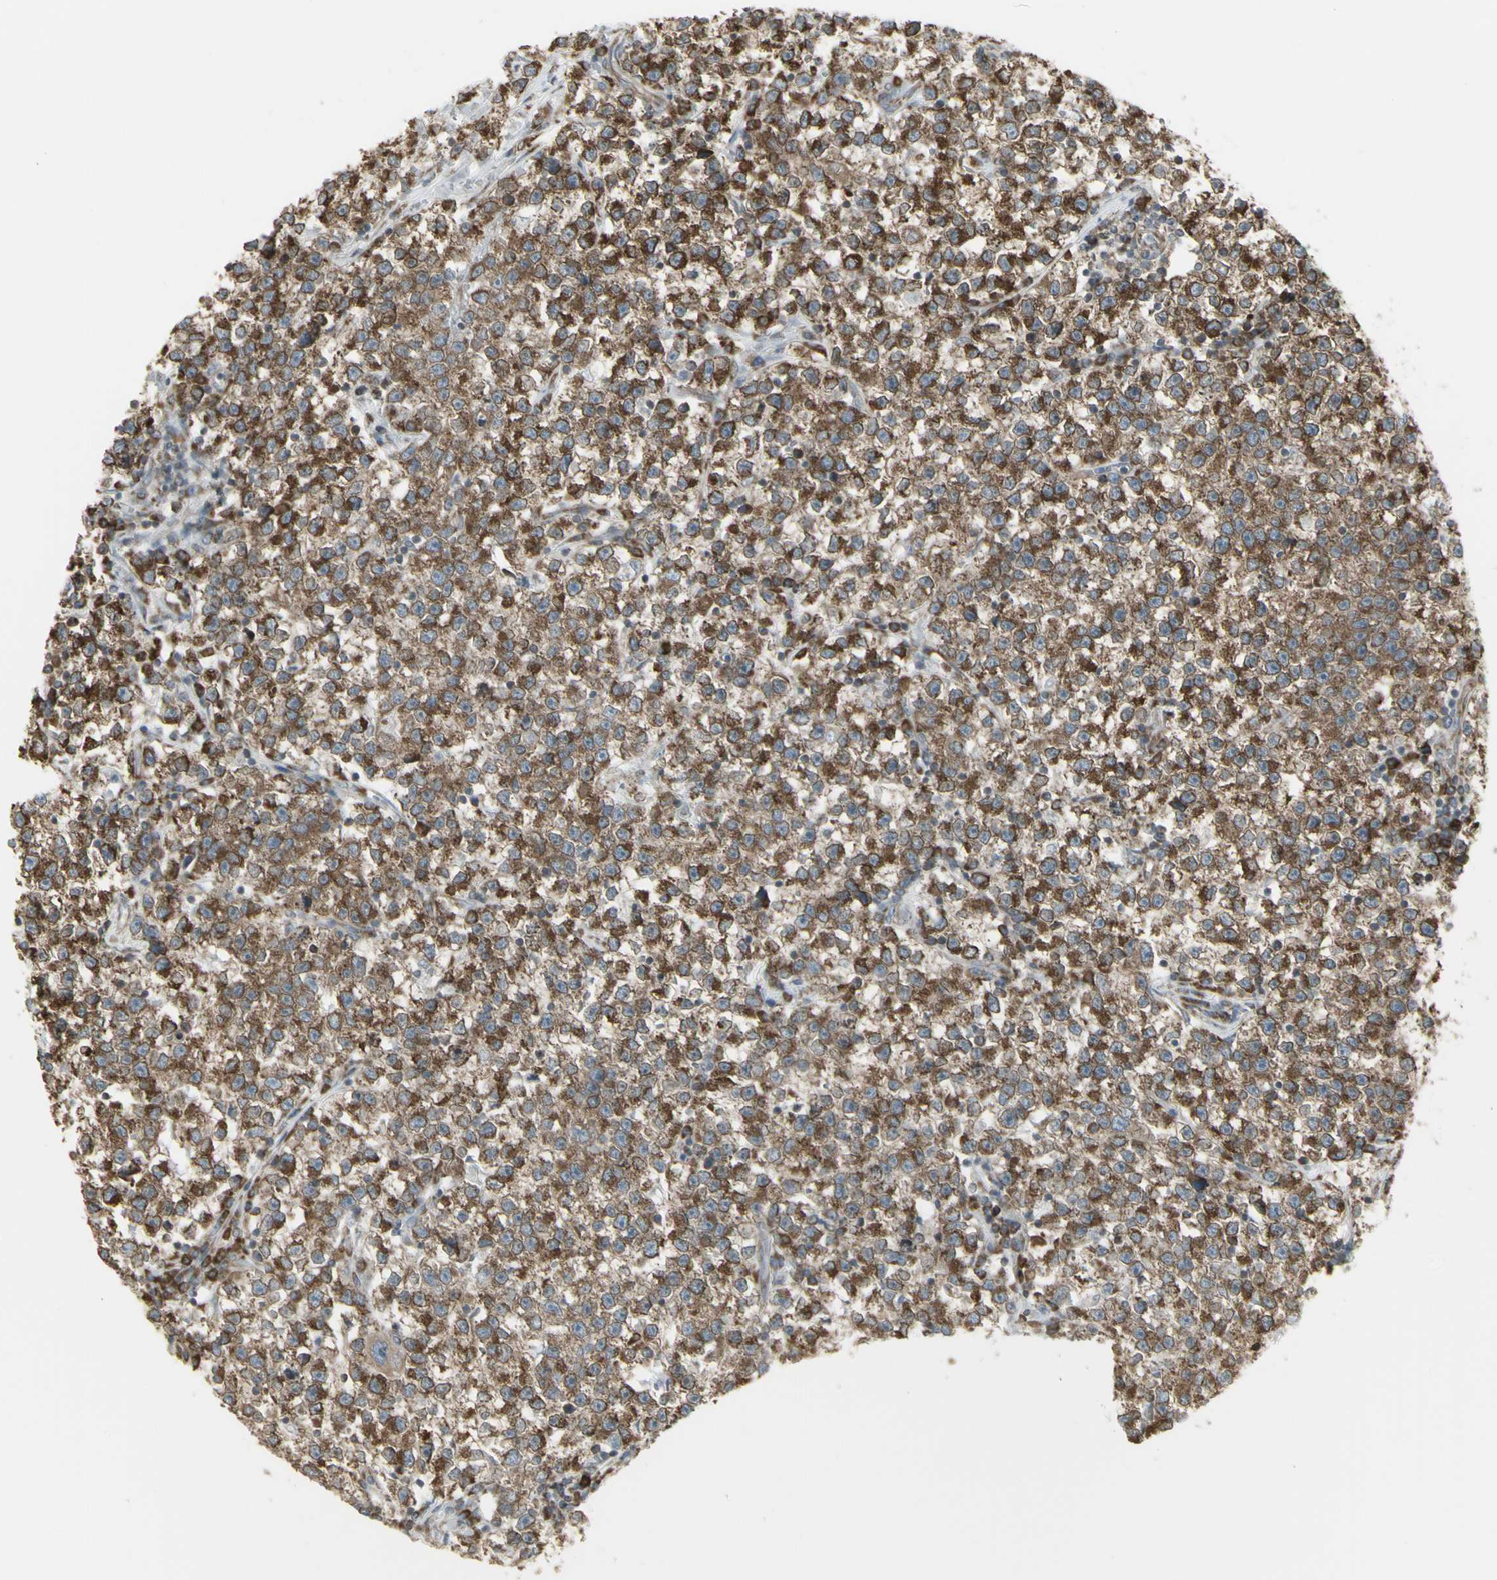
{"staining": {"intensity": "strong", "quantity": ">75%", "location": "cytoplasmic/membranous"}, "tissue": "testis cancer", "cell_type": "Tumor cells", "image_type": "cancer", "snomed": [{"axis": "morphology", "description": "Seminoma, NOS"}, {"axis": "topography", "description": "Testis"}], "caption": "Tumor cells exhibit strong cytoplasmic/membranous positivity in about >75% of cells in testis seminoma.", "gene": "FKBP3", "patient": {"sex": "male", "age": 22}}